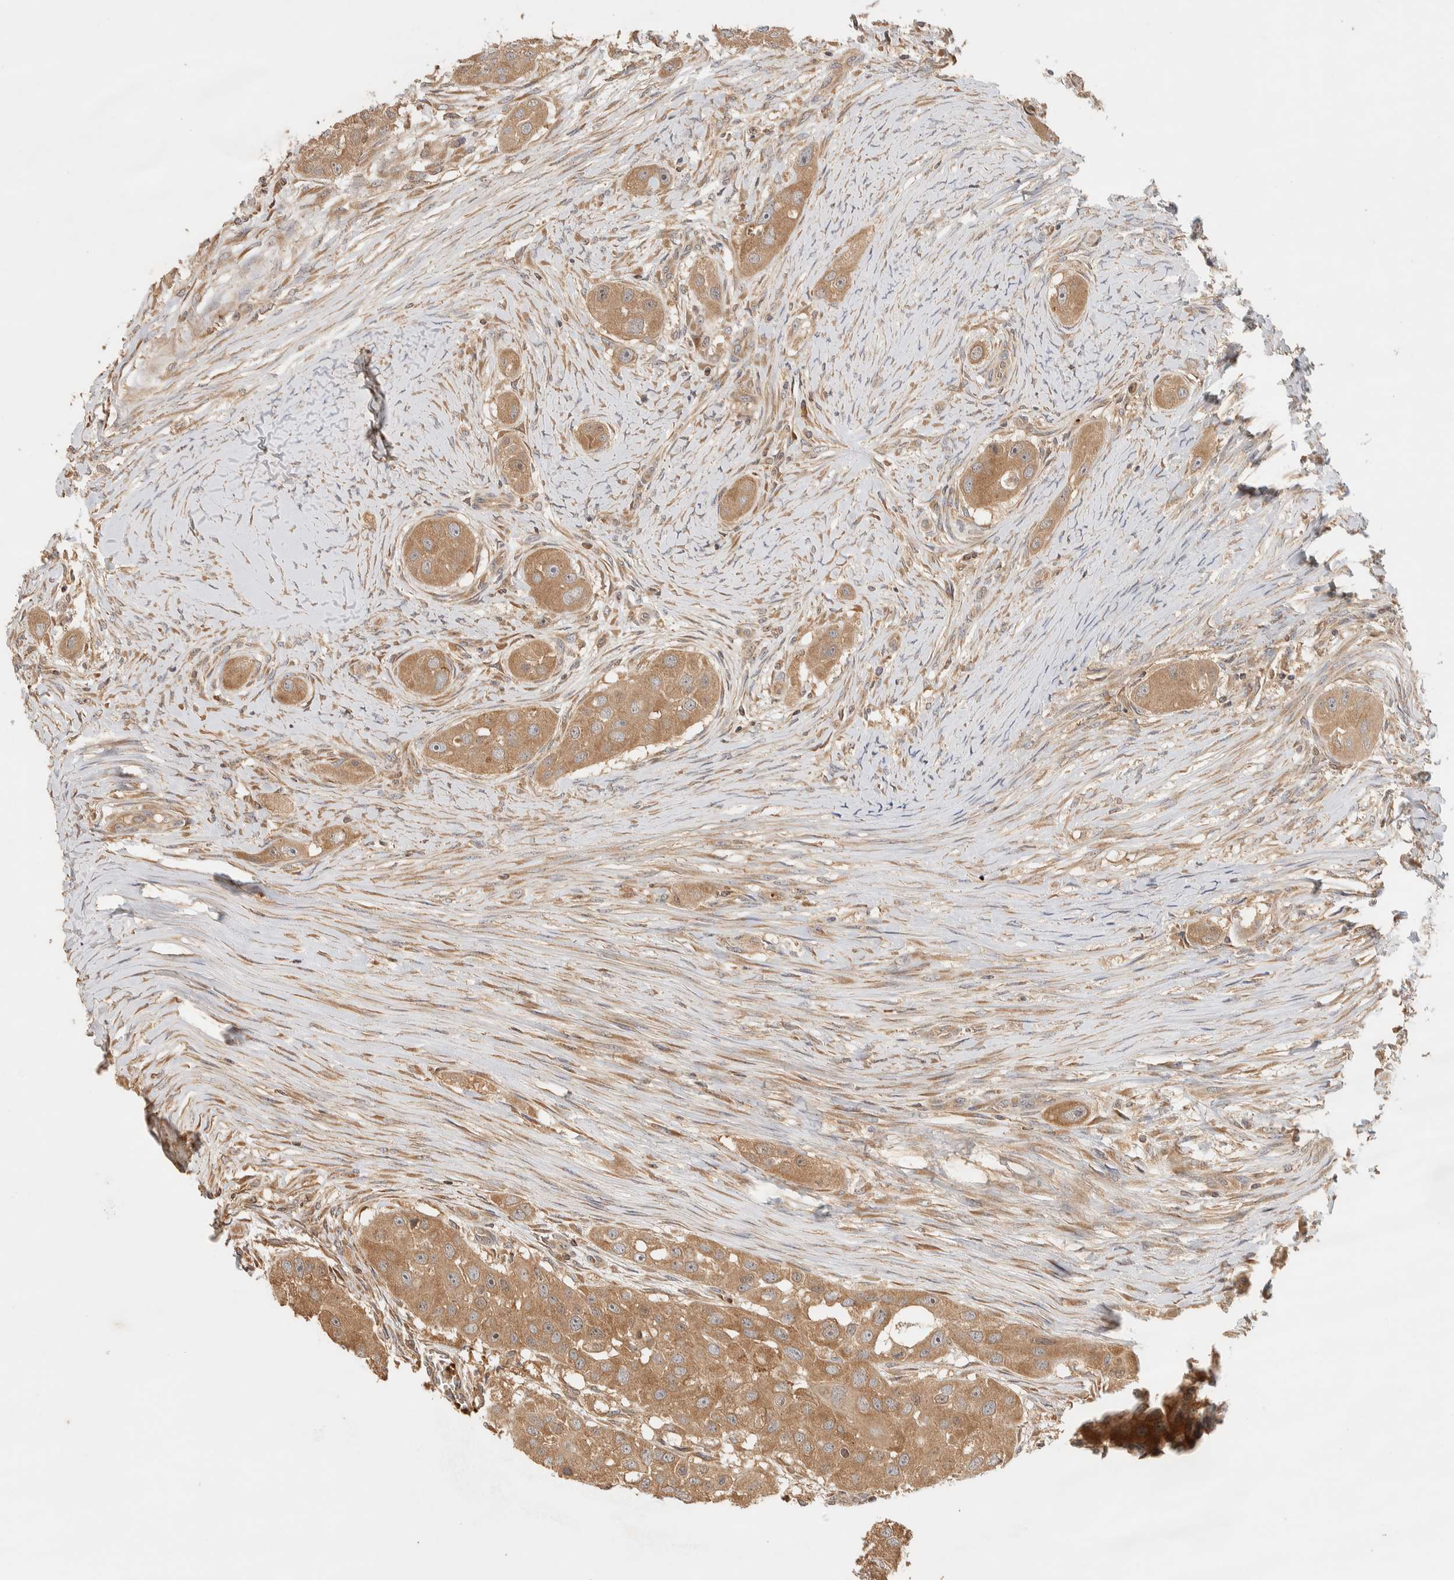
{"staining": {"intensity": "moderate", "quantity": ">75%", "location": "cytoplasmic/membranous"}, "tissue": "head and neck cancer", "cell_type": "Tumor cells", "image_type": "cancer", "snomed": [{"axis": "morphology", "description": "Normal tissue, NOS"}, {"axis": "morphology", "description": "Squamous cell carcinoma, NOS"}, {"axis": "topography", "description": "Skeletal muscle"}, {"axis": "topography", "description": "Head-Neck"}], "caption": "Head and neck squamous cell carcinoma tissue exhibits moderate cytoplasmic/membranous expression in approximately >75% of tumor cells, visualized by immunohistochemistry.", "gene": "TTI2", "patient": {"sex": "male", "age": 51}}